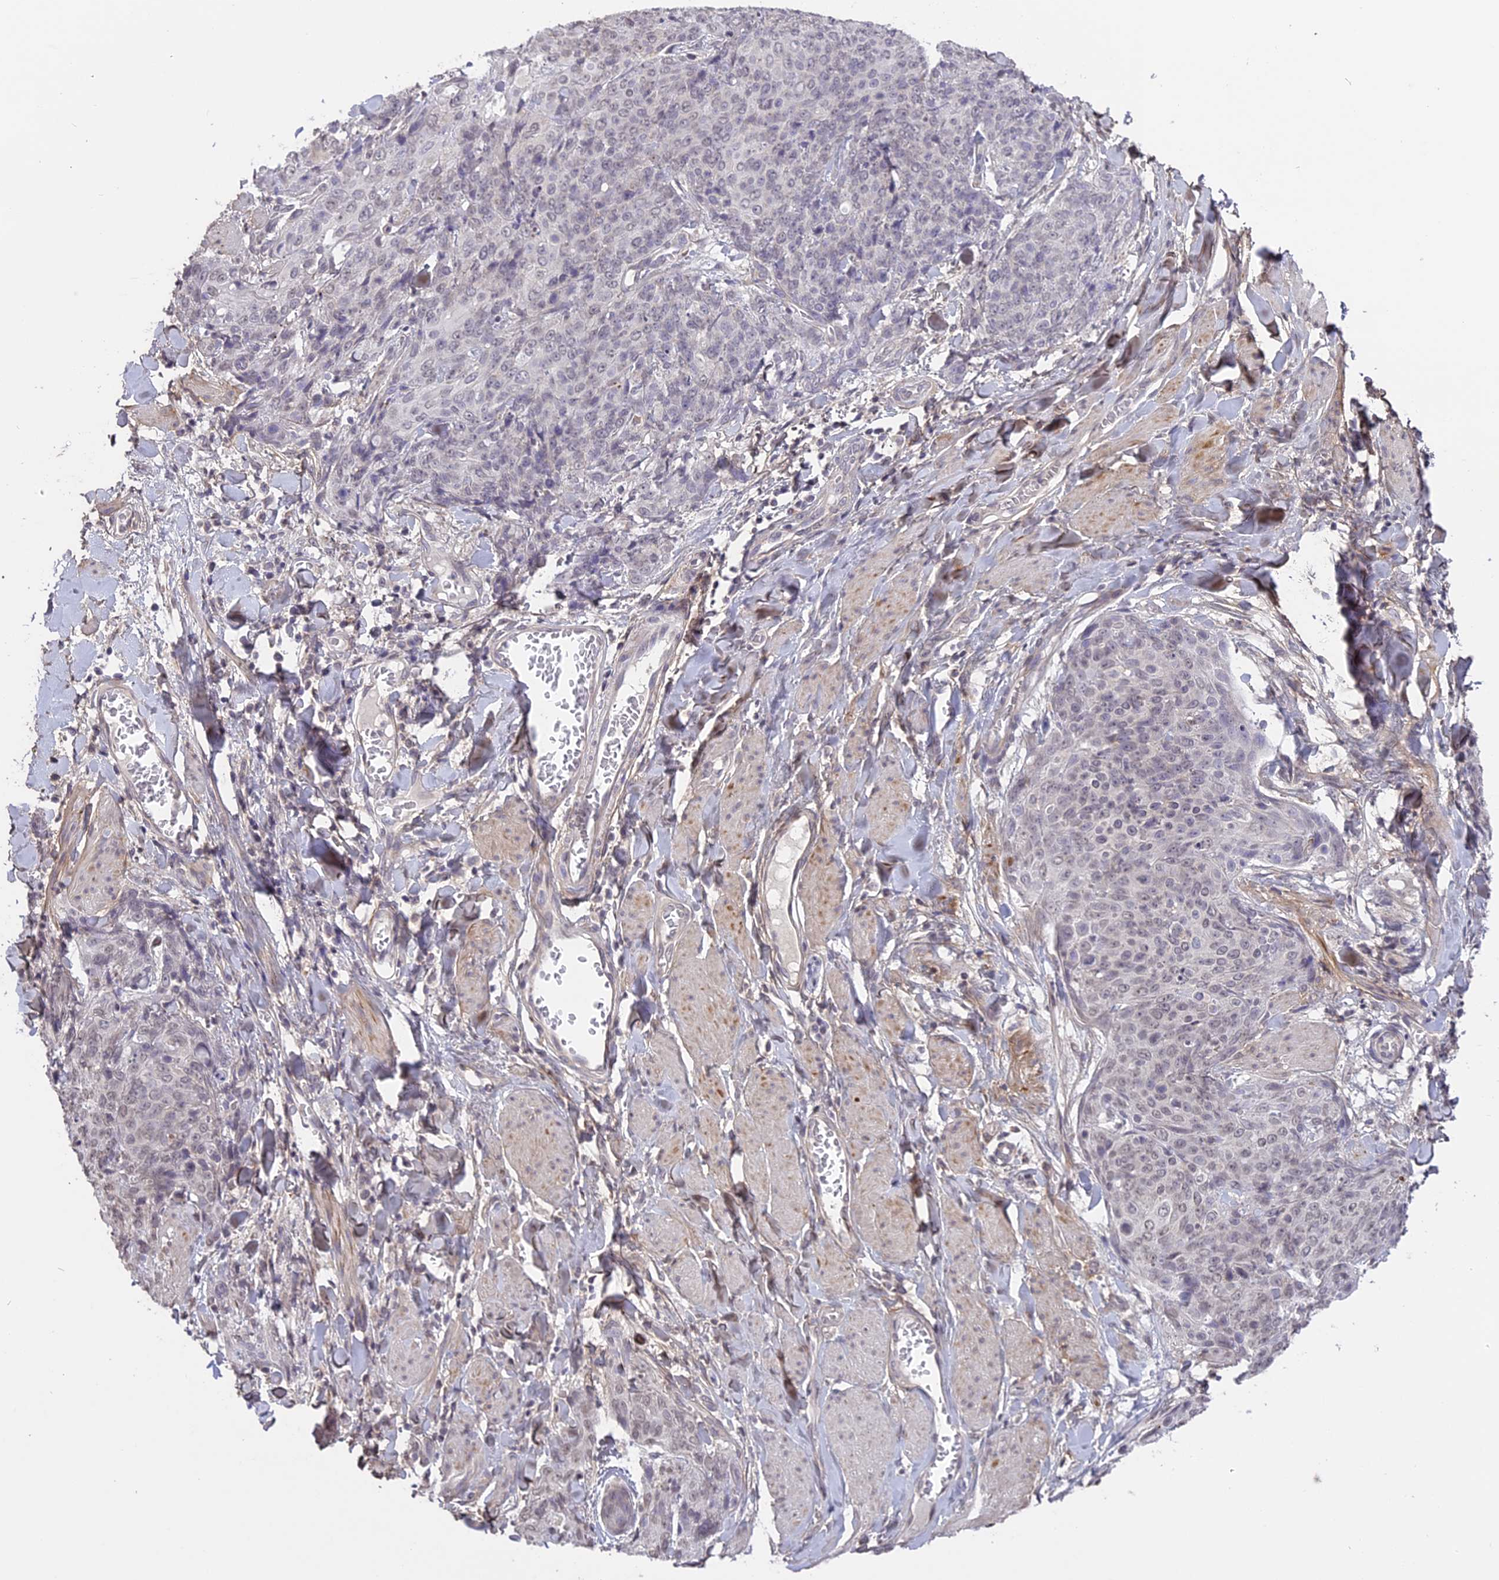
{"staining": {"intensity": "weak", "quantity": "<25%", "location": "nuclear"}, "tissue": "skin cancer", "cell_type": "Tumor cells", "image_type": "cancer", "snomed": [{"axis": "morphology", "description": "Squamous cell carcinoma, NOS"}, {"axis": "topography", "description": "Skin"}, {"axis": "topography", "description": "Vulva"}], "caption": "The immunohistochemistry micrograph has no significant staining in tumor cells of skin cancer tissue.", "gene": "ERG28", "patient": {"sex": "female", "age": 85}}